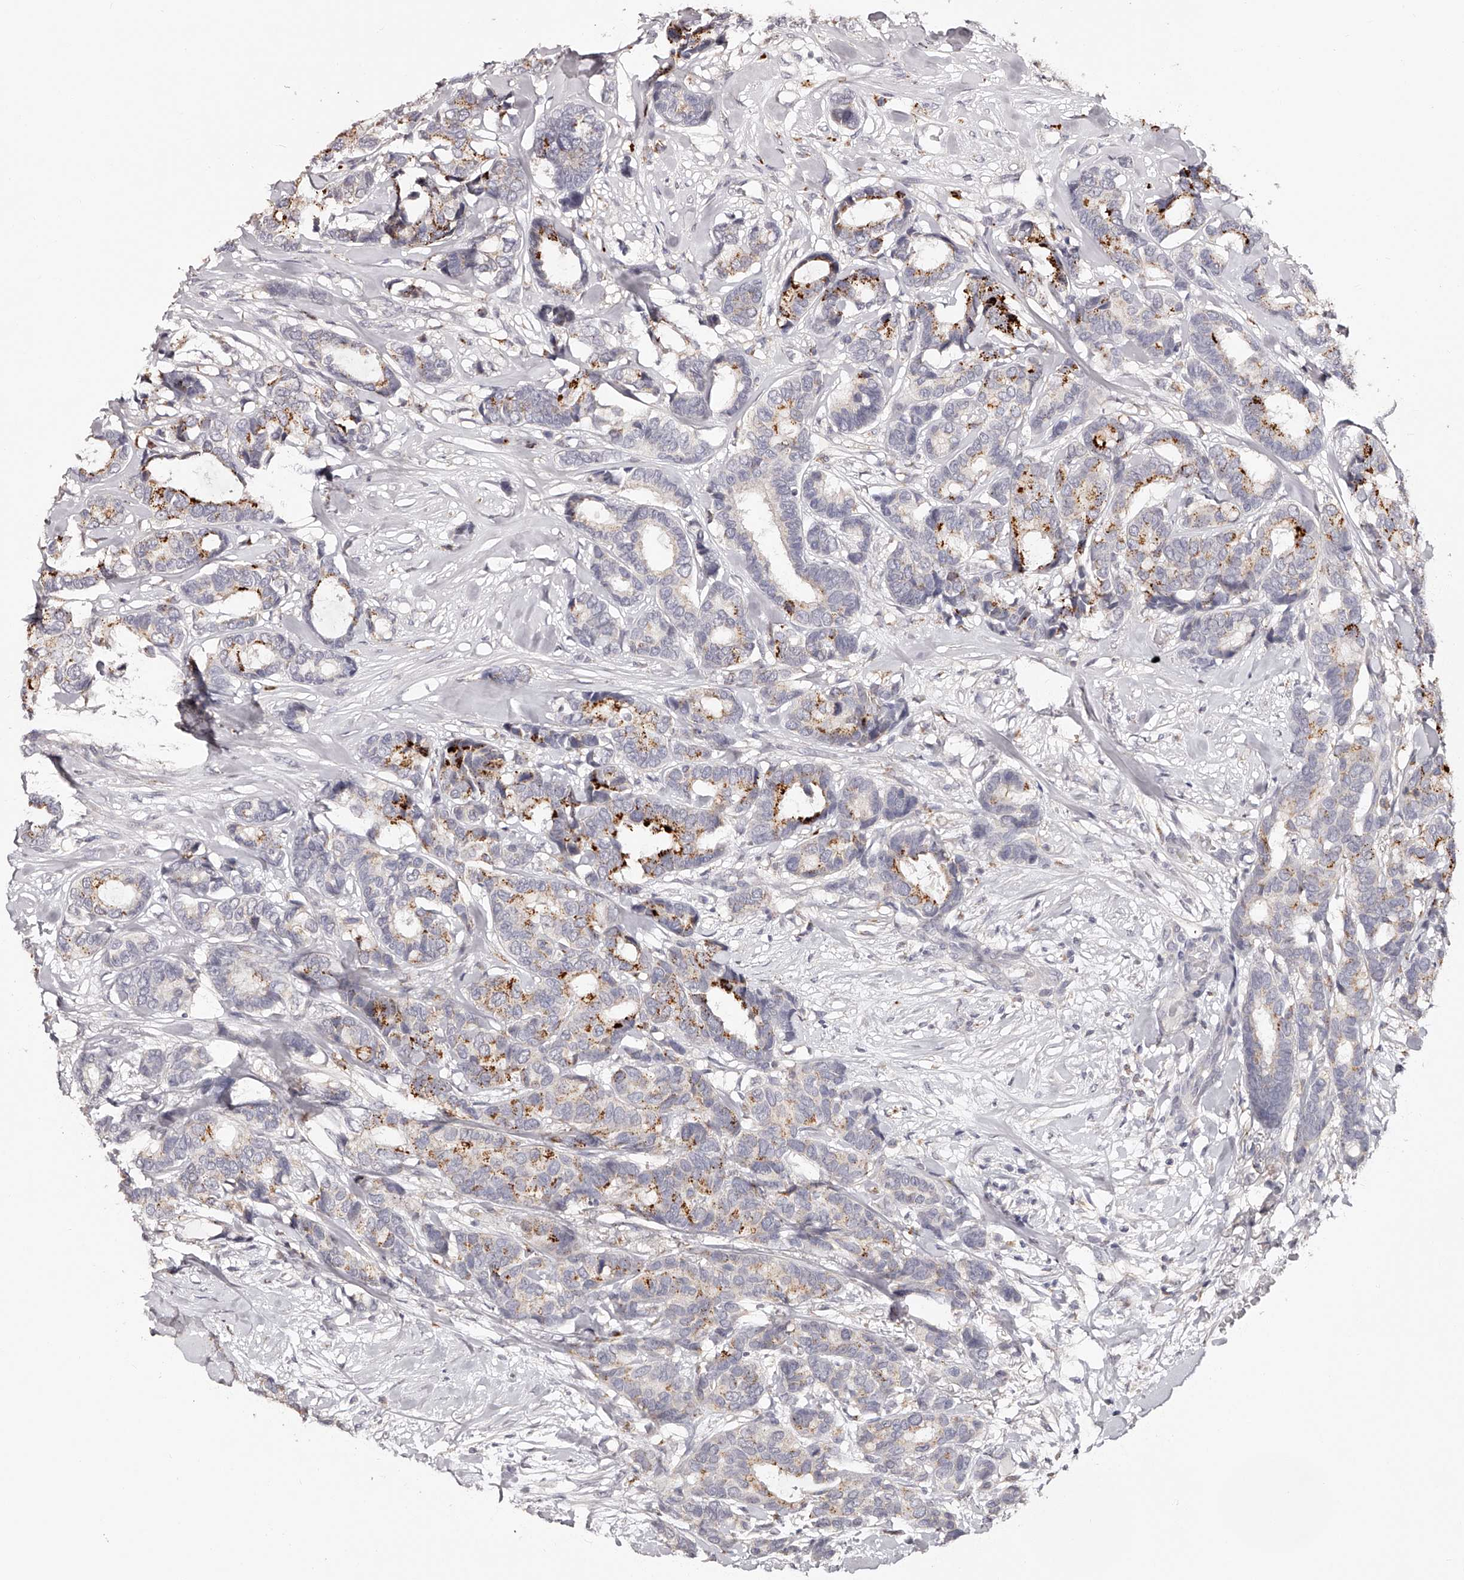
{"staining": {"intensity": "moderate", "quantity": "25%-75%", "location": "cytoplasmic/membranous"}, "tissue": "breast cancer", "cell_type": "Tumor cells", "image_type": "cancer", "snomed": [{"axis": "morphology", "description": "Duct carcinoma"}, {"axis": "topography", "description": "Breast"}], "caption": "Immunohistochemical staining of breast cancer (invasive ductal carcinoma) demonstrates medium levels of moderate cytoplasmic/membranous protein expression in about 25%-75% of tumor cells.", "gene": "SLC35D3", "patient": {"sex": "female", "age": 87}}